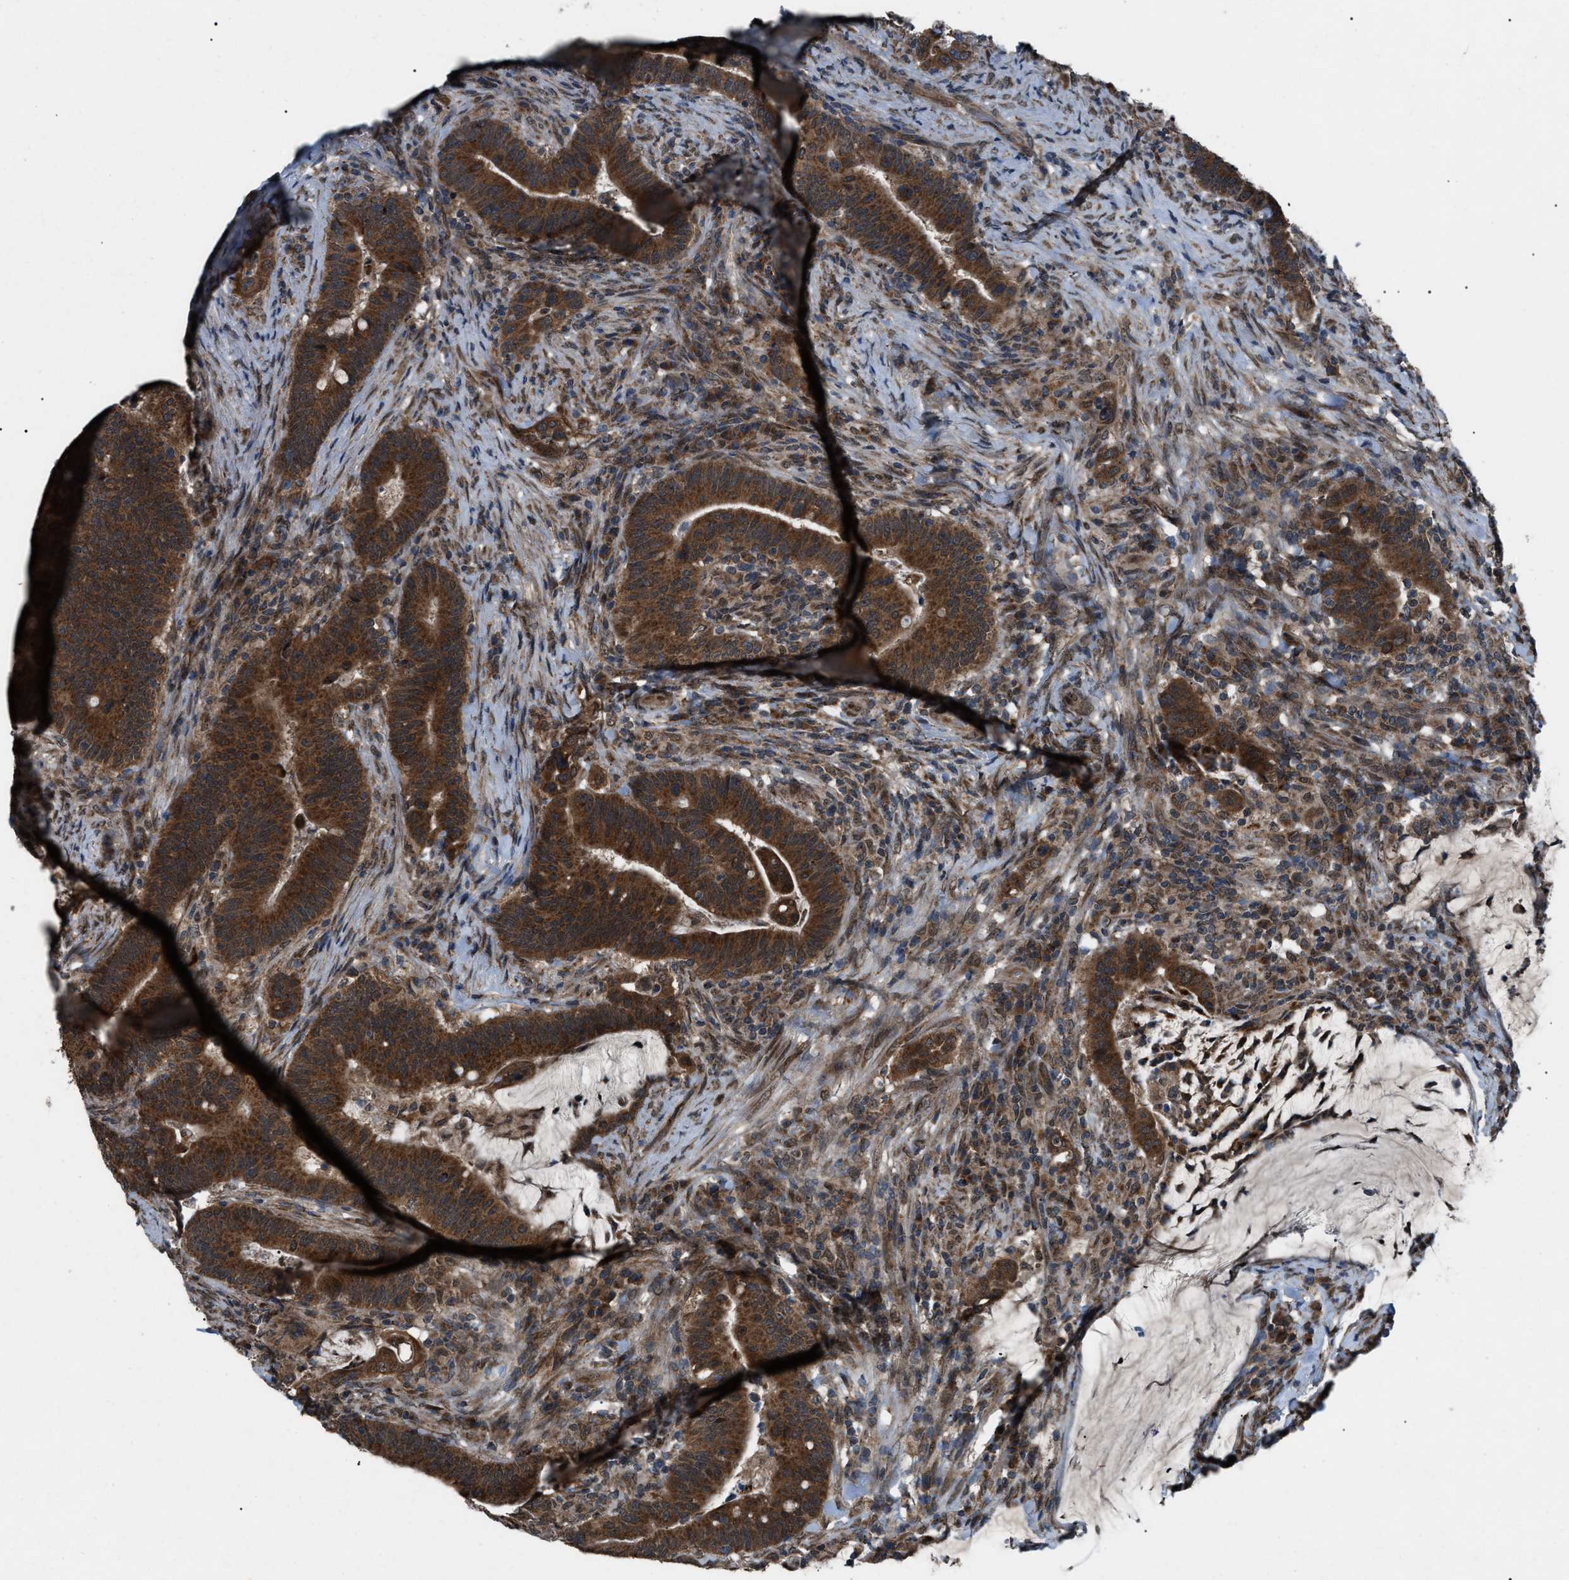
{"staining": {"intensity": "strong", "quantity": ">75%", "location": "cytoplasmic/membranous"}, "tissue": "colorectal cancer", "cell_type": "Tumor cells", "image_type": "cancer", "snomed": [{"axis": "morphology", "description": "Normal tissue, NOS"}, {"axis": "morphology", "description": "Adenocarcinoma, NOS"}, {"axis": "topography", "description": "Colon"}], "caption": "Immunohistochemical staining of human colorectal cancer (adenocarcinoma) displays high levels of strong cytoplasmic/membranous positivity in about >75% of tumor cells. Immunohistochemistry stains the protein of interest in brown and the nuclei are stained blue.", "gene": "ZFAND2A", "patient": {"sex": "female", "age": 66}}